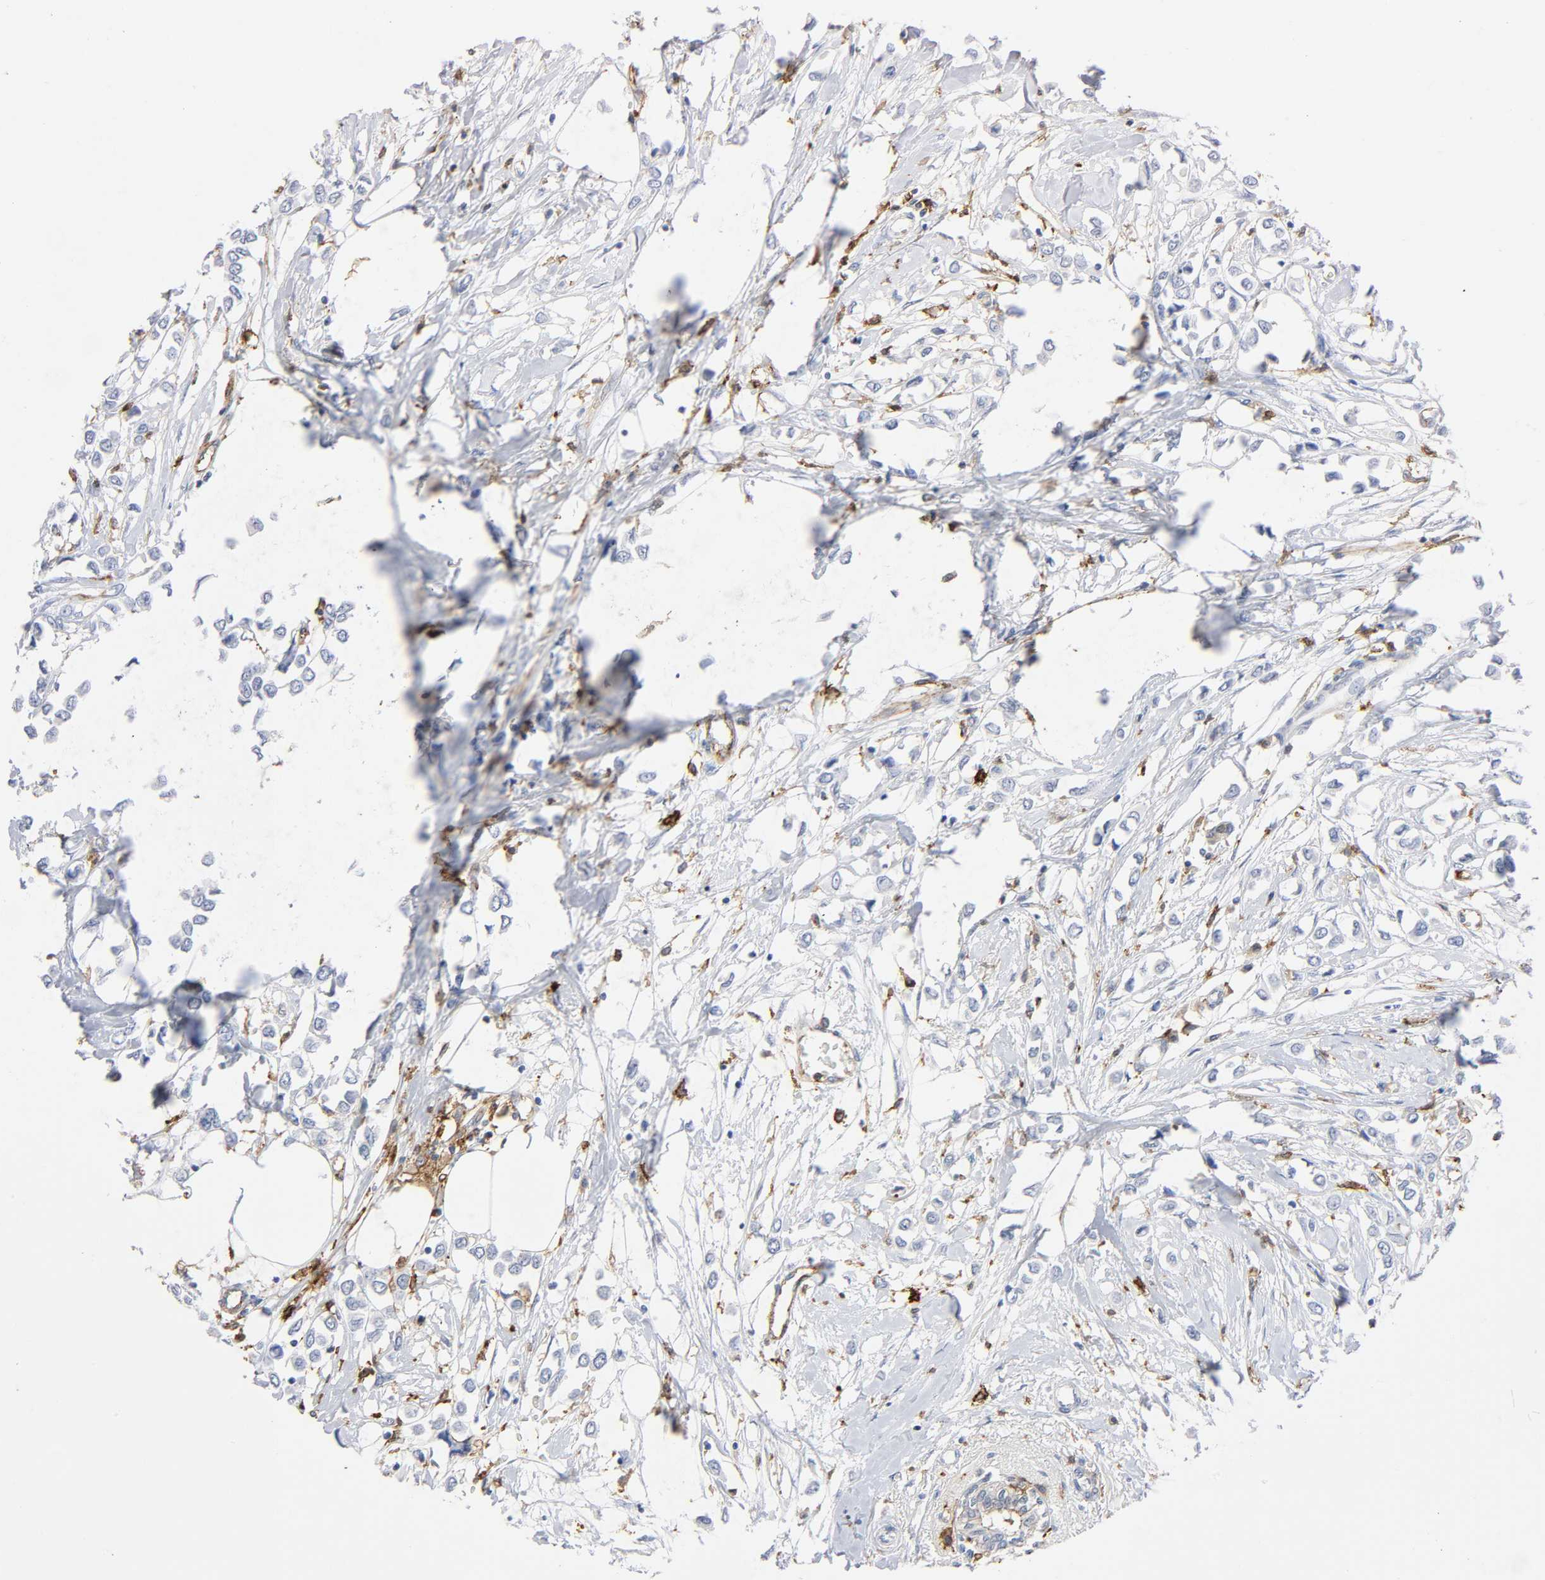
{"staining": {"intensity": "negative", "quantity": "none", "location": "none"}, "tissue": "breast cancer", "cell_type": "Tumor cells", "image_type": "cancer", "snomed": [{"axis": "morphology", "description": "Lobular carcinoma"}, {"axis": "topography", "description": "Breast"}], "caption": "Tumor cells show no significant positivity in breast cancer (lobular carcinoma). The staining is performed using DAB (3,3'-diaminobenzidine) brown chromogen with nuclei counter-stained in using hematoxylin.", "gene": "LYN", "patient": {"sex": "female", "age": 51}}